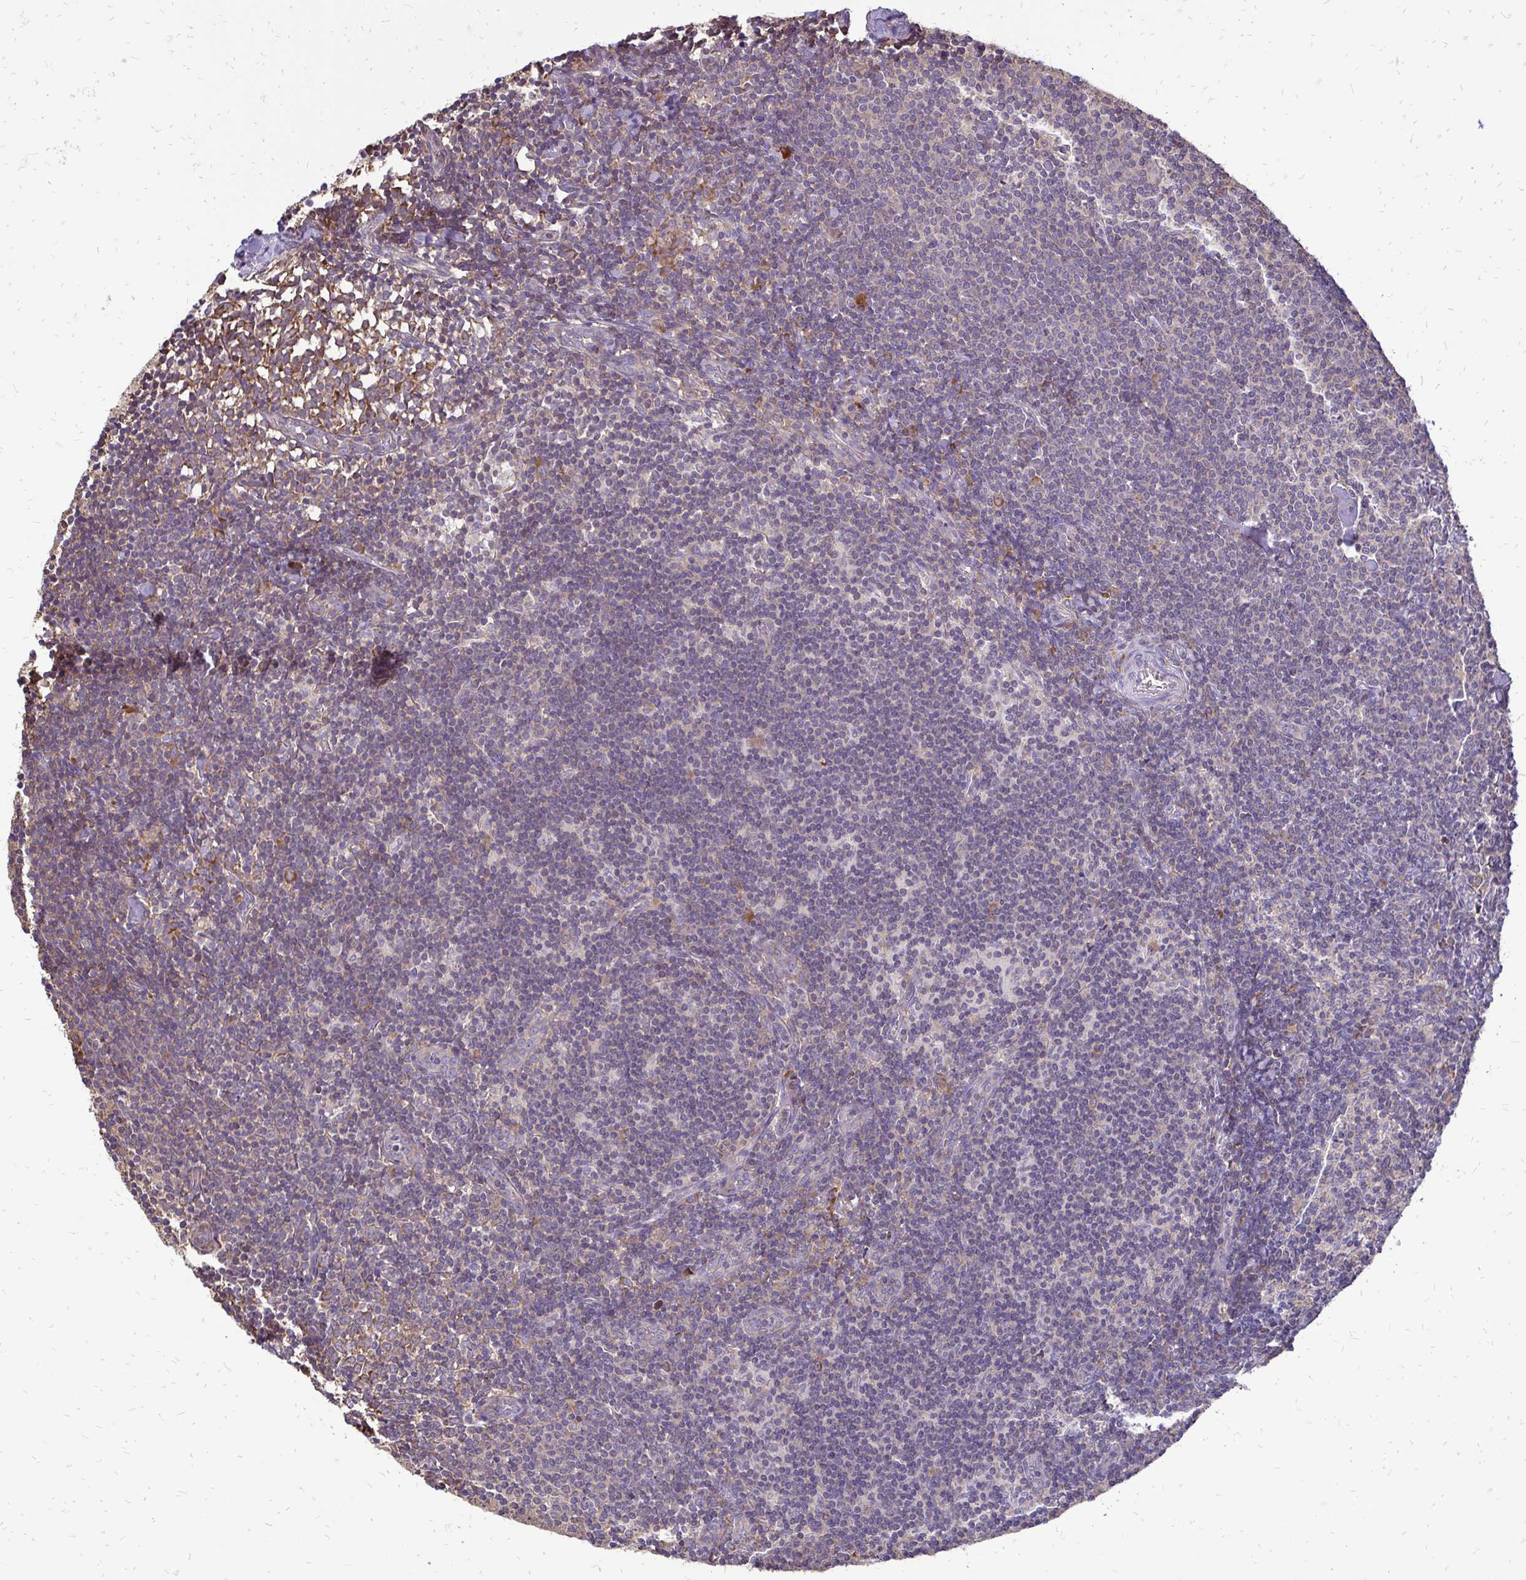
{"staining": {"intensity": "moderate", "quantity": "<25%", "location": "cytoplasmic/membranous"}, "tissue": "lymph node", "cell_type": "Germinal center cells", "image_type": "normal", "snomed": [{"axis": "morphology", "description": "Normal tissue, NOS"}, {"axis": "topography", "description": "Lymph node"}], "caption": "Immunohistochemical staining of benign lymph node reveals <25% levels of moderate cytoplasmic/membranous protein expression in approximately <25% of germinal center cells. Immunohistochemistry stains the protein of interest in brown and the nuclei are stained blue.", "gene": "RPS3", "patient": {"sex": "female", "age": 41}}